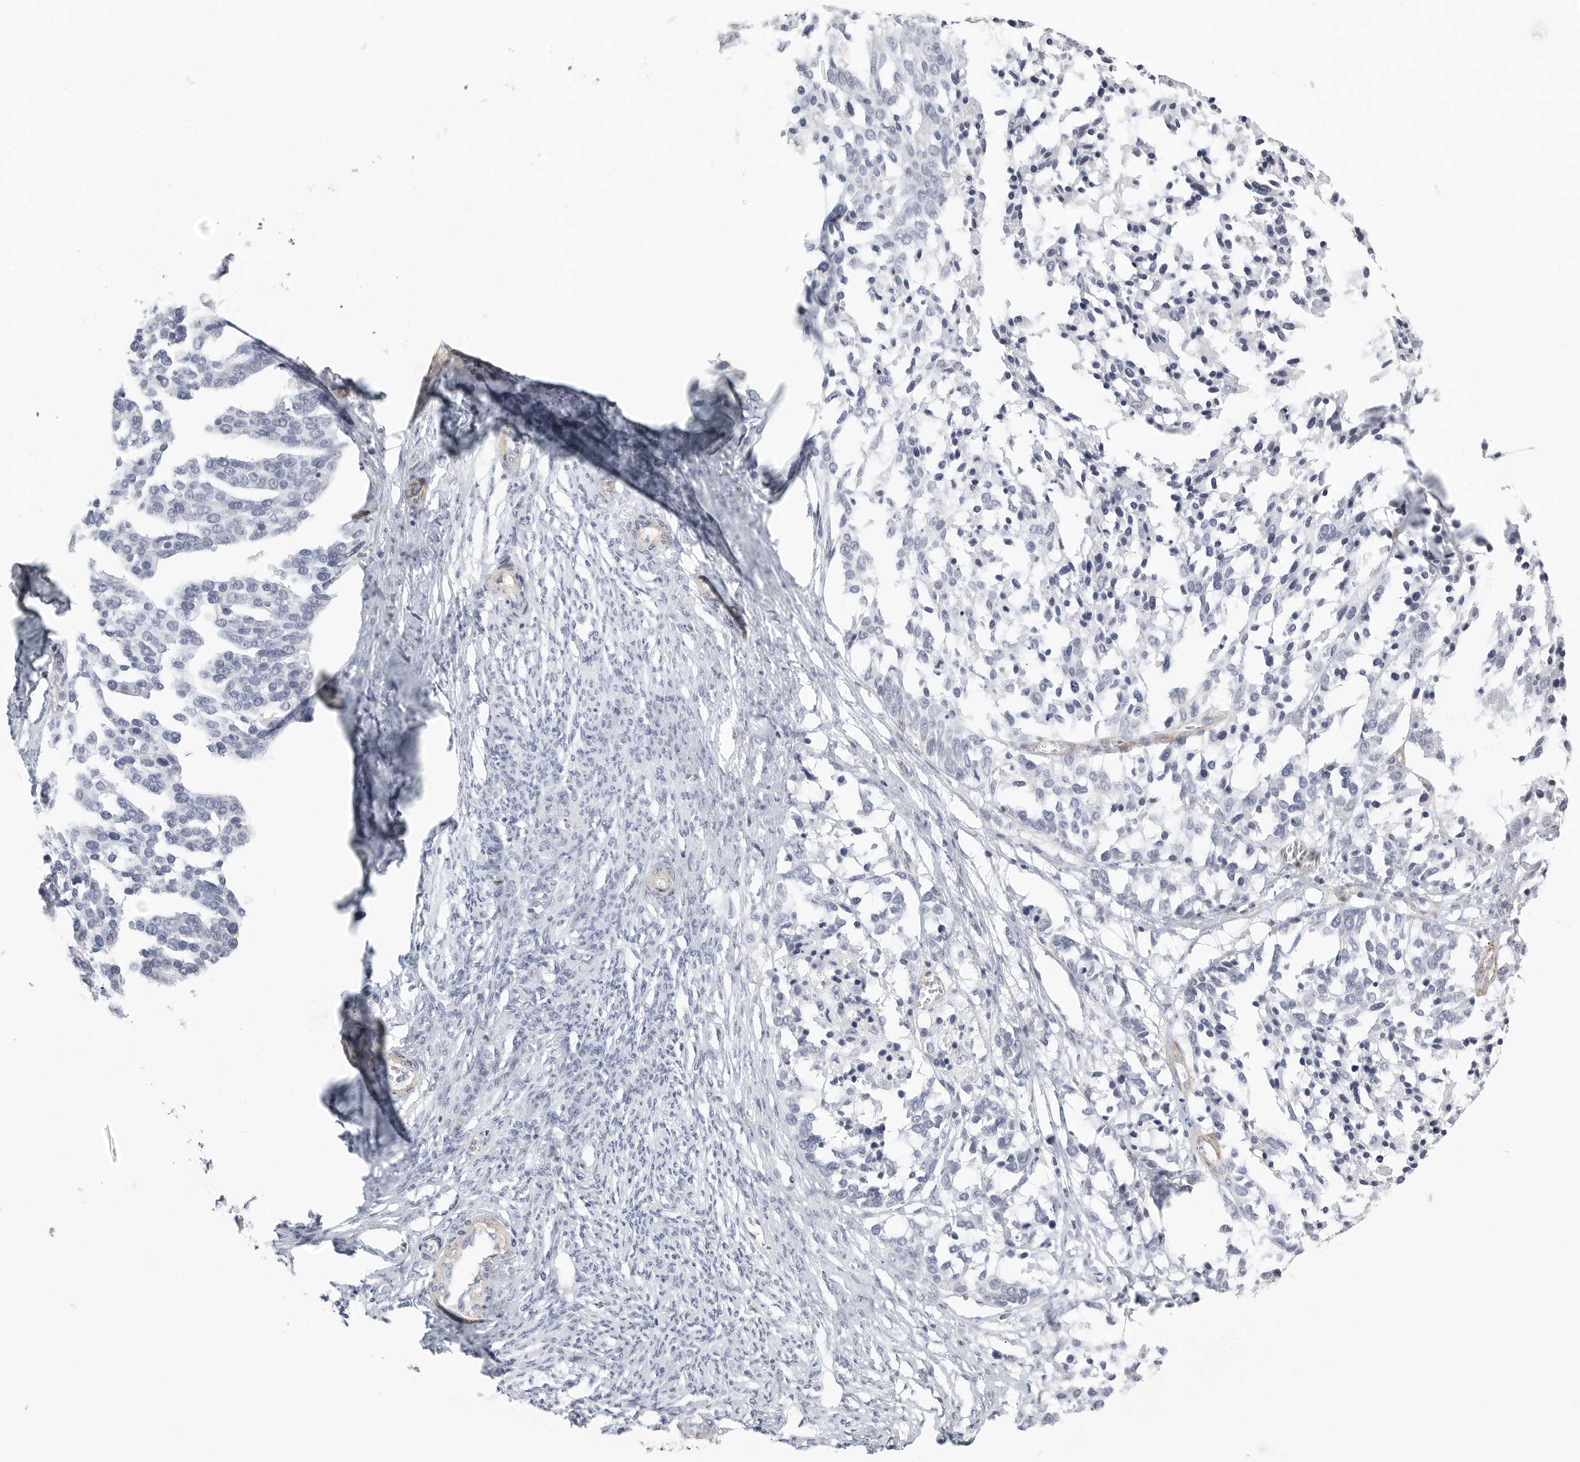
{"staining": {"intensity": "negative", "quantity": "none", "location": "none"}, "tissue": "ovarian cancer", "cell_type": "Tumor cells", "image_type": "cancer", "snomed": [{"axis": "morphology", "description": "Cystadenocarcinoma, serous, NOS"}, {"axis": "topography", "description": "Ovary"}], "caption": "Human ovarian cancer (serous cystadenocarcinoma) stained for a protein using immunohistochemistry demonstrates no positivity in tumor cells.", "gene": "TNR", "patient": {"sex": "female", "age": 44}}